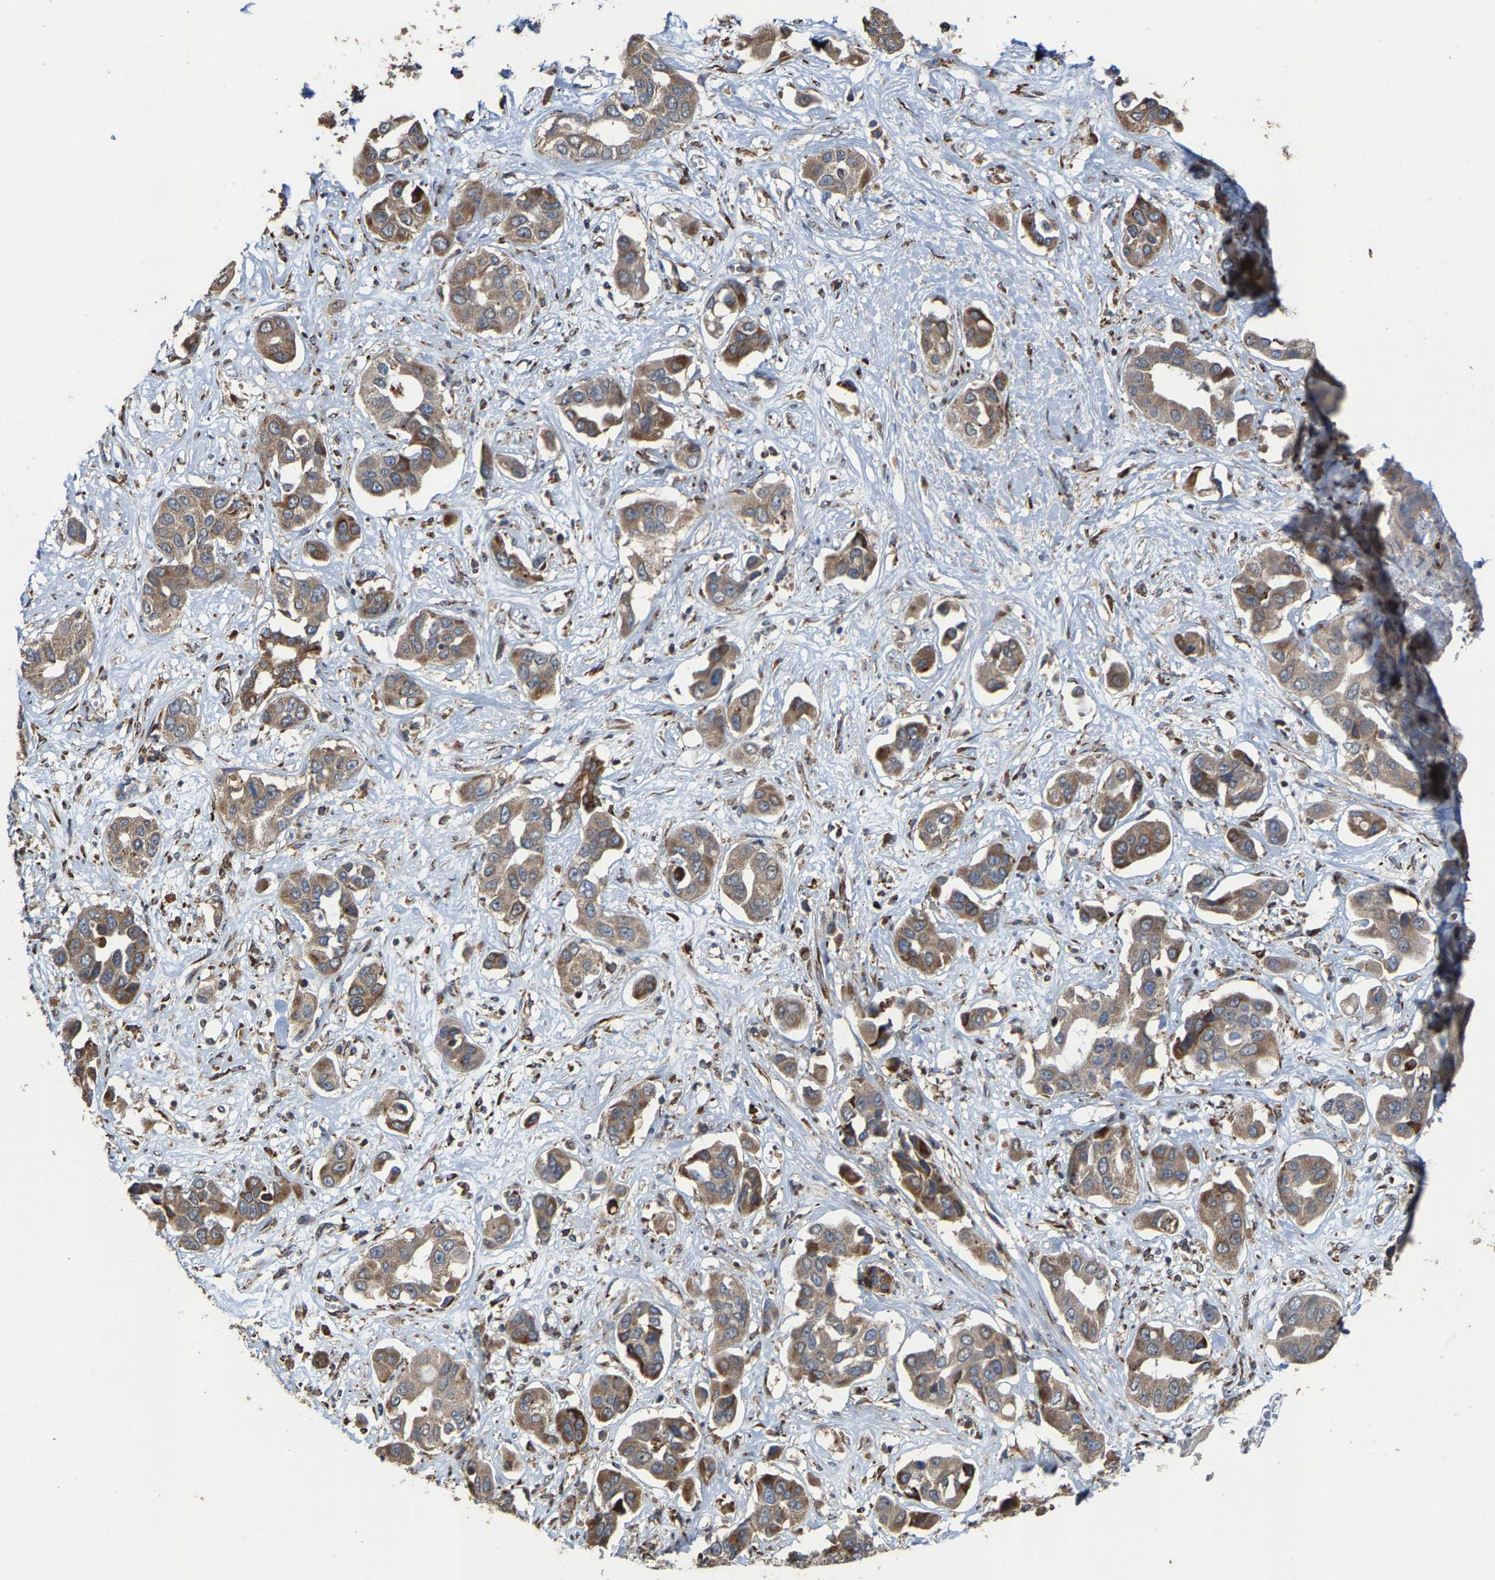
{"staining": {"intensity": "moderate", "quantity": ">75%", "location": "cytoplasmic/membranous"}, "tissue": "liver cancer", "cell_type": "Tumor cells", "image_type": "cancer", "snomed": [{"axis": "morphology", "description": "Cholangiocarcinoma"}, {"axis": "topography", "description": "Liver"}], "caption": "Cholangiocarcinoma (liver) stained for a protein (brown) demonstrates moderate cytoplasmic/membranous positive positivity in approximately >75% of tumor cells.", "gene": "FGD3", "patient": {"sex": "female", "age": 52}}